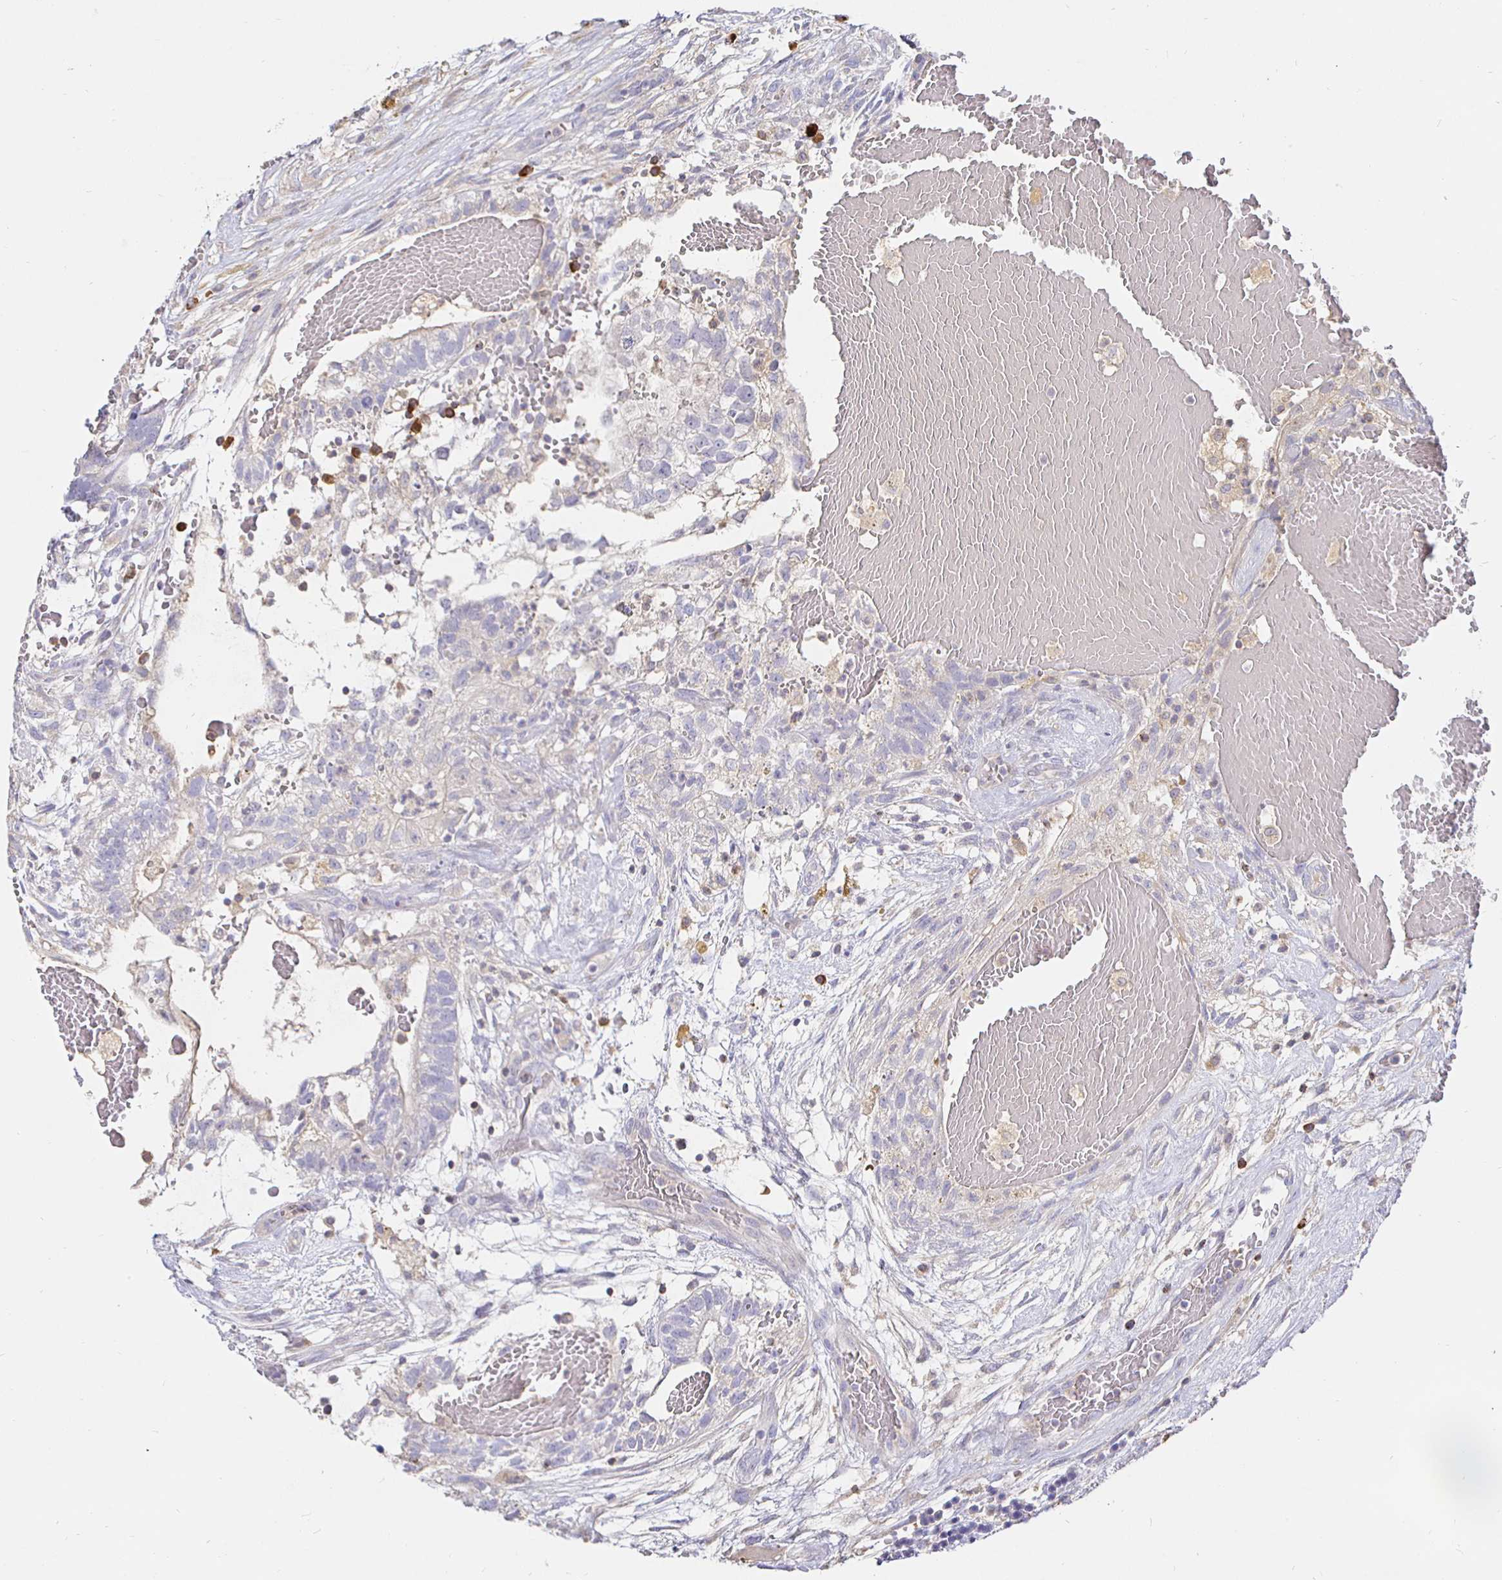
{"staining": {"intensity": "negative", "quantity": "none", "location": "none"}, "tissue": "testis cancer", "cell_type": "Tumor cells", "image_type": "cancer", "snomed": [{"axis": "morphology", "description": "Normal tissue, NOS"}, {"axis": "morphology", "description": "Carcinoma, Embryonal, NOS"}, {"axis": "topography", "description": "Testis"}], "caption": "Protein analysis of embryonal carcinoma (testis) demonstrates no significant expression in tumor cells.", "gene": "CXCR3", "patient": {"sex": "male", "age": 32}}